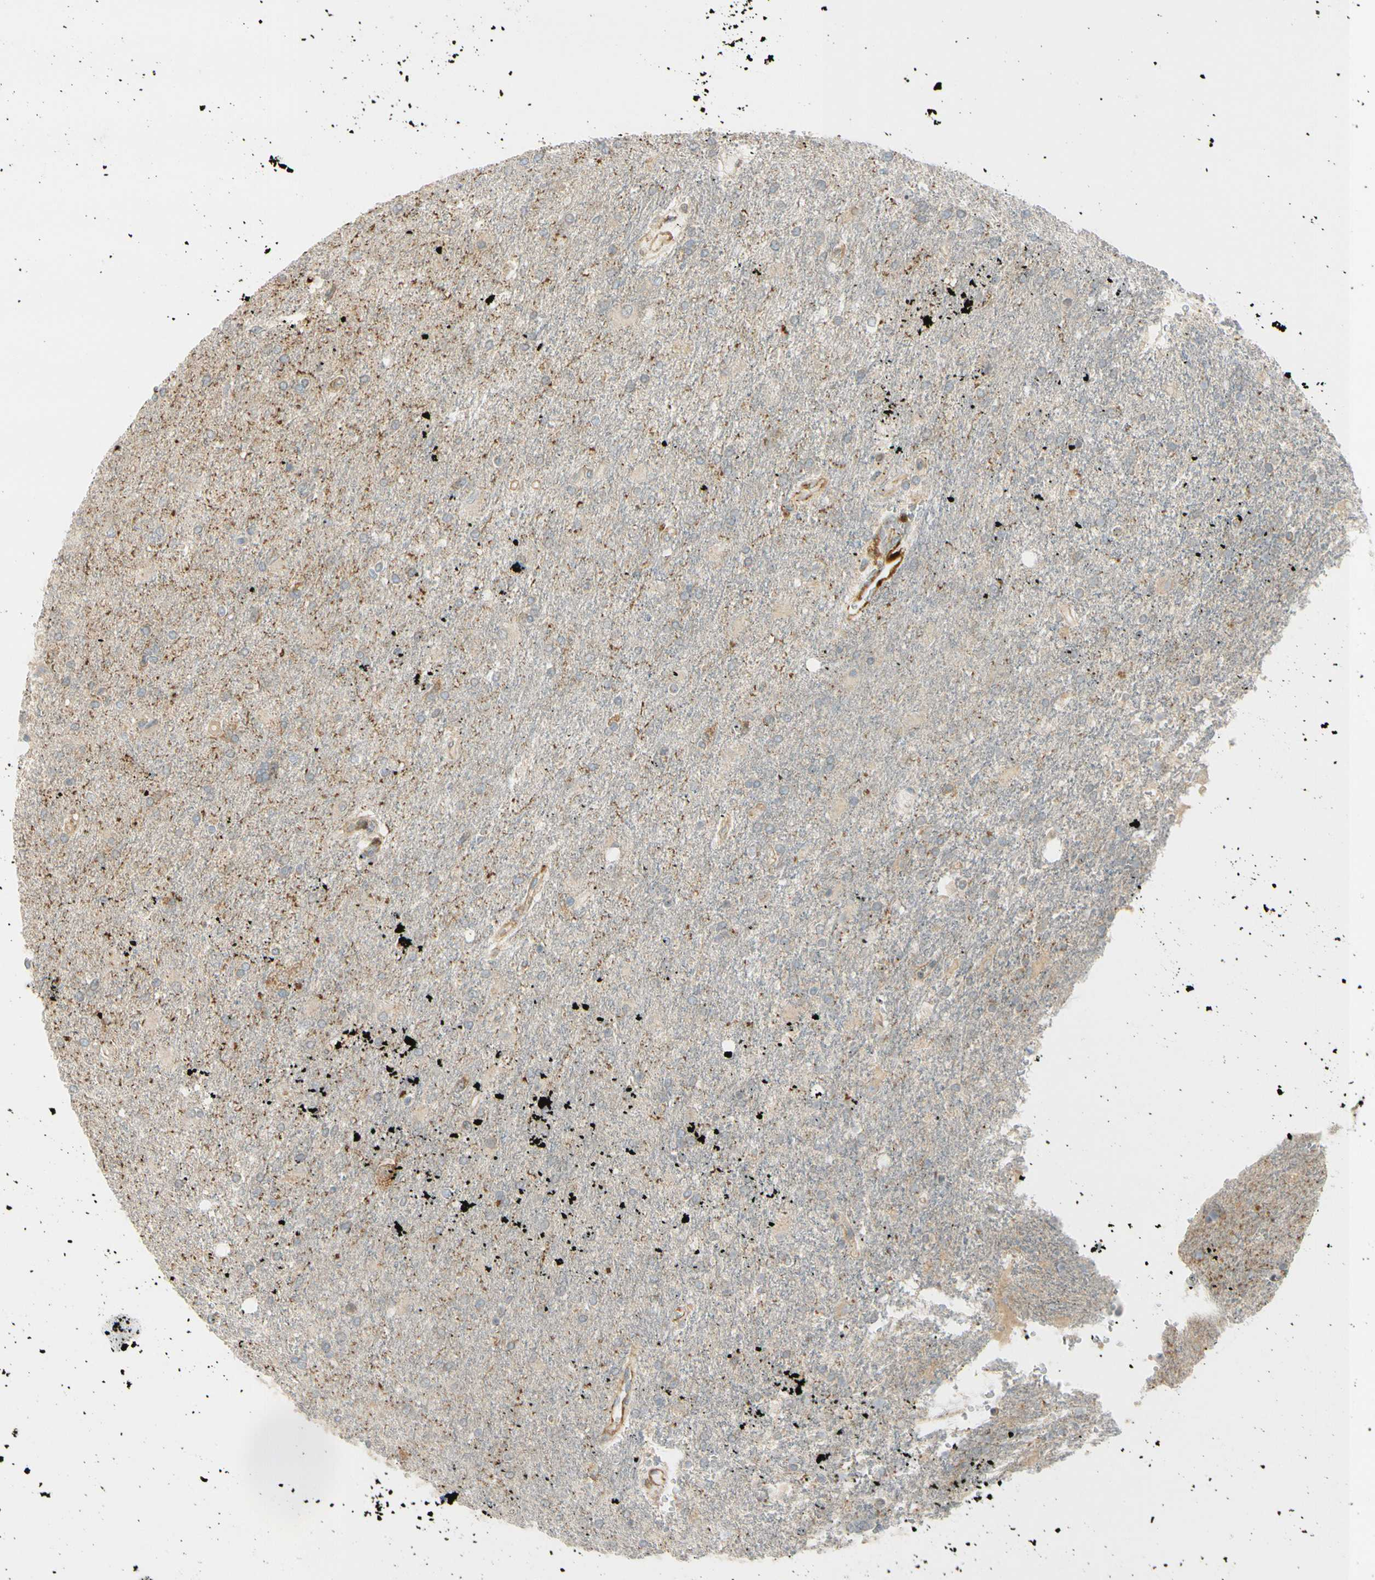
{"staining": {"intensity": "weak", "quantity": "<25%", "location": "cytoplasmic/membranous"}, "tissue": "glioma", "cell_type": "Tumor cells", "image_type": "cancer", "snomed": [{"axis": "morphology", "description": "Glioma, malignant, High grade"}, {"axis": "topography", "description": "Brain"}], "caption": "A micrograph of high-grade glioma (malignant) stained for a protein reveals no brown staining in tumor cells.", "gene": "FHL2", "patient": {"sex": "male", "age": 71}}